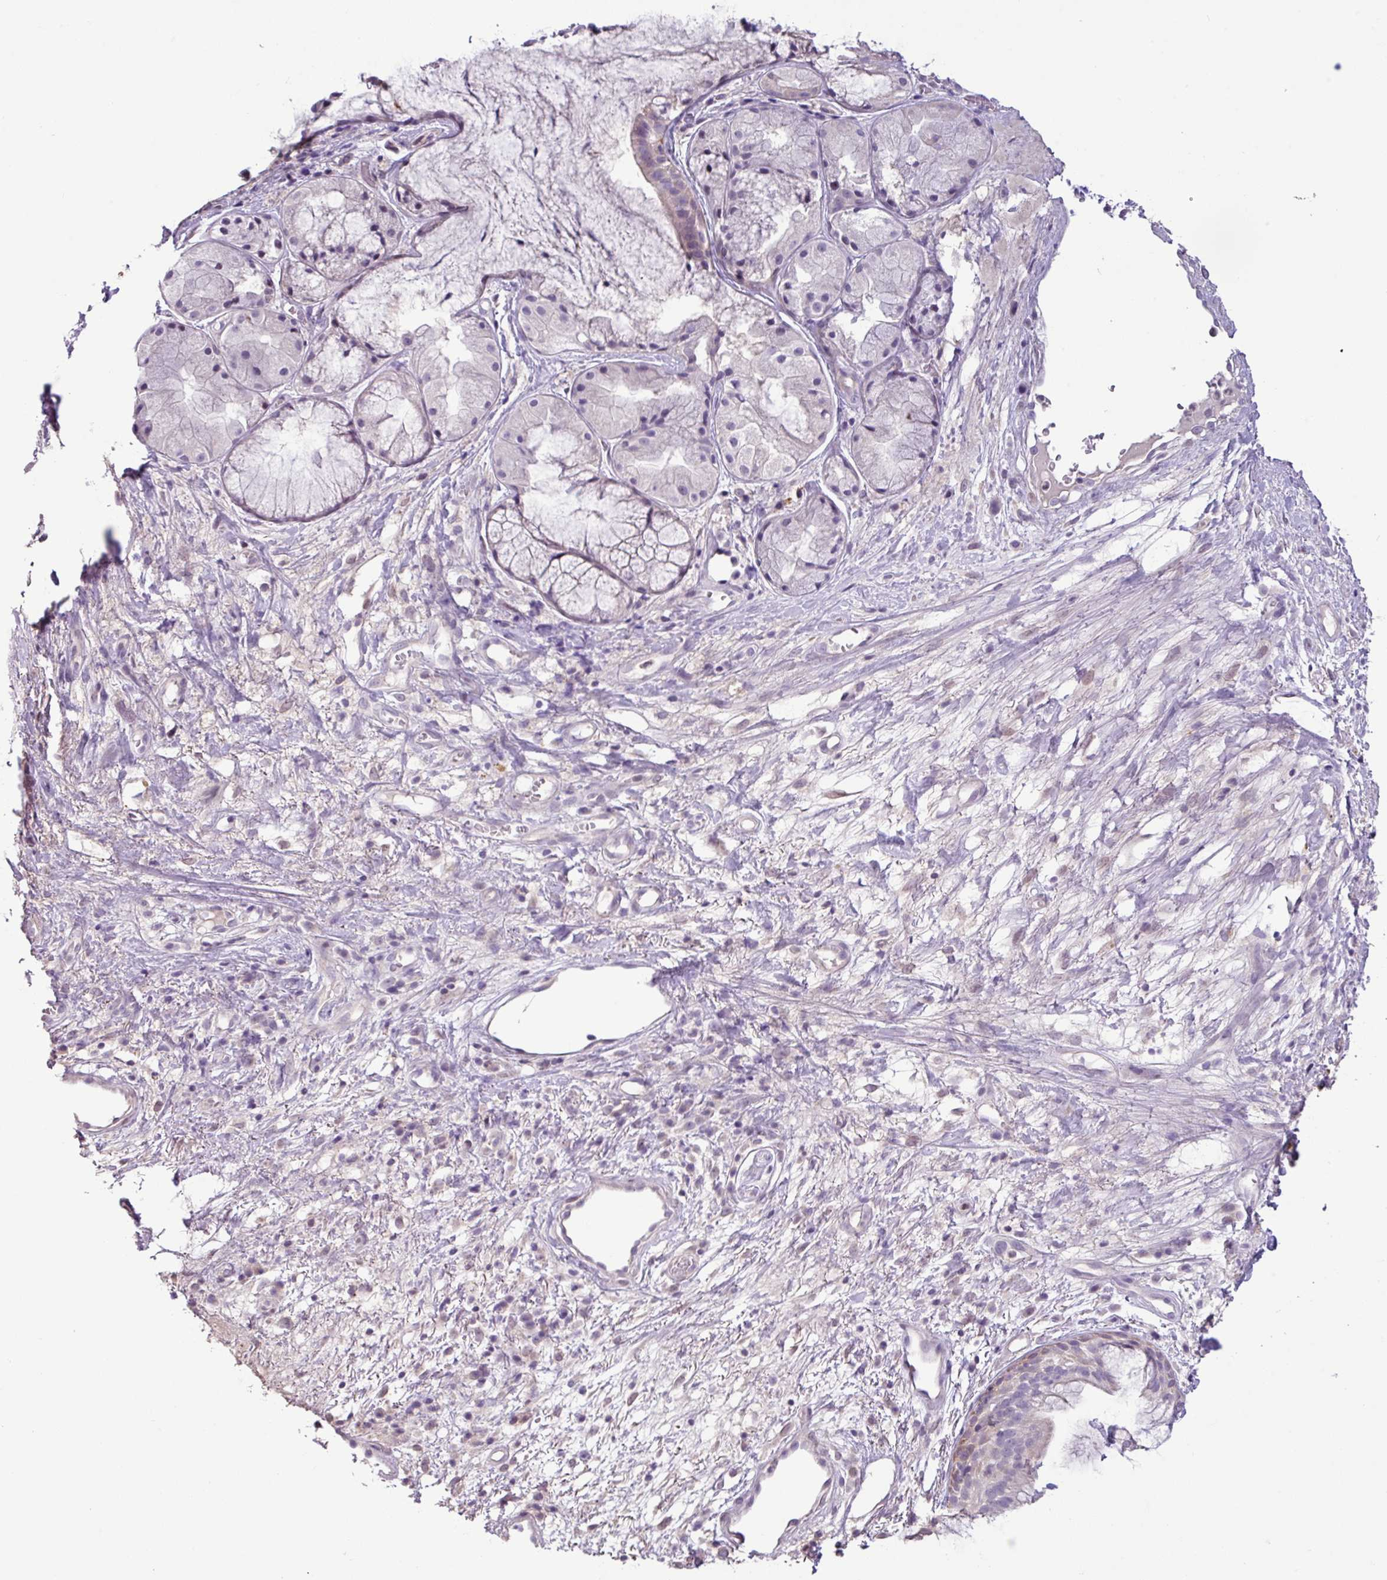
{"staining": {"intensity": "moderate", "quantity": "25%-75%", "location": "cytoplasmic/membranous"}, "tissue": "nasopharynx", "cell_type": "Respiratory epithelial cells", "image_type": "normal", "snomed": [{"axis": "morphology", "description": "Normal tissue, NOS"}, {"axis": "topography", "description": "Cartilage tissue"}, {"axis": "topography", "description": "Nasopharynx"}, {"axis": "topography", "description": "Thyroid gland"}], "caption": "Protein staining by IHC demonstrates moderate cytoplasmic/membranous positivity in approximately 25%-75% of respiratory epithelial cells in normal nasopharynx.", "gene": "PNLDC1", "patient": {"sex": "male", "age": 63}}